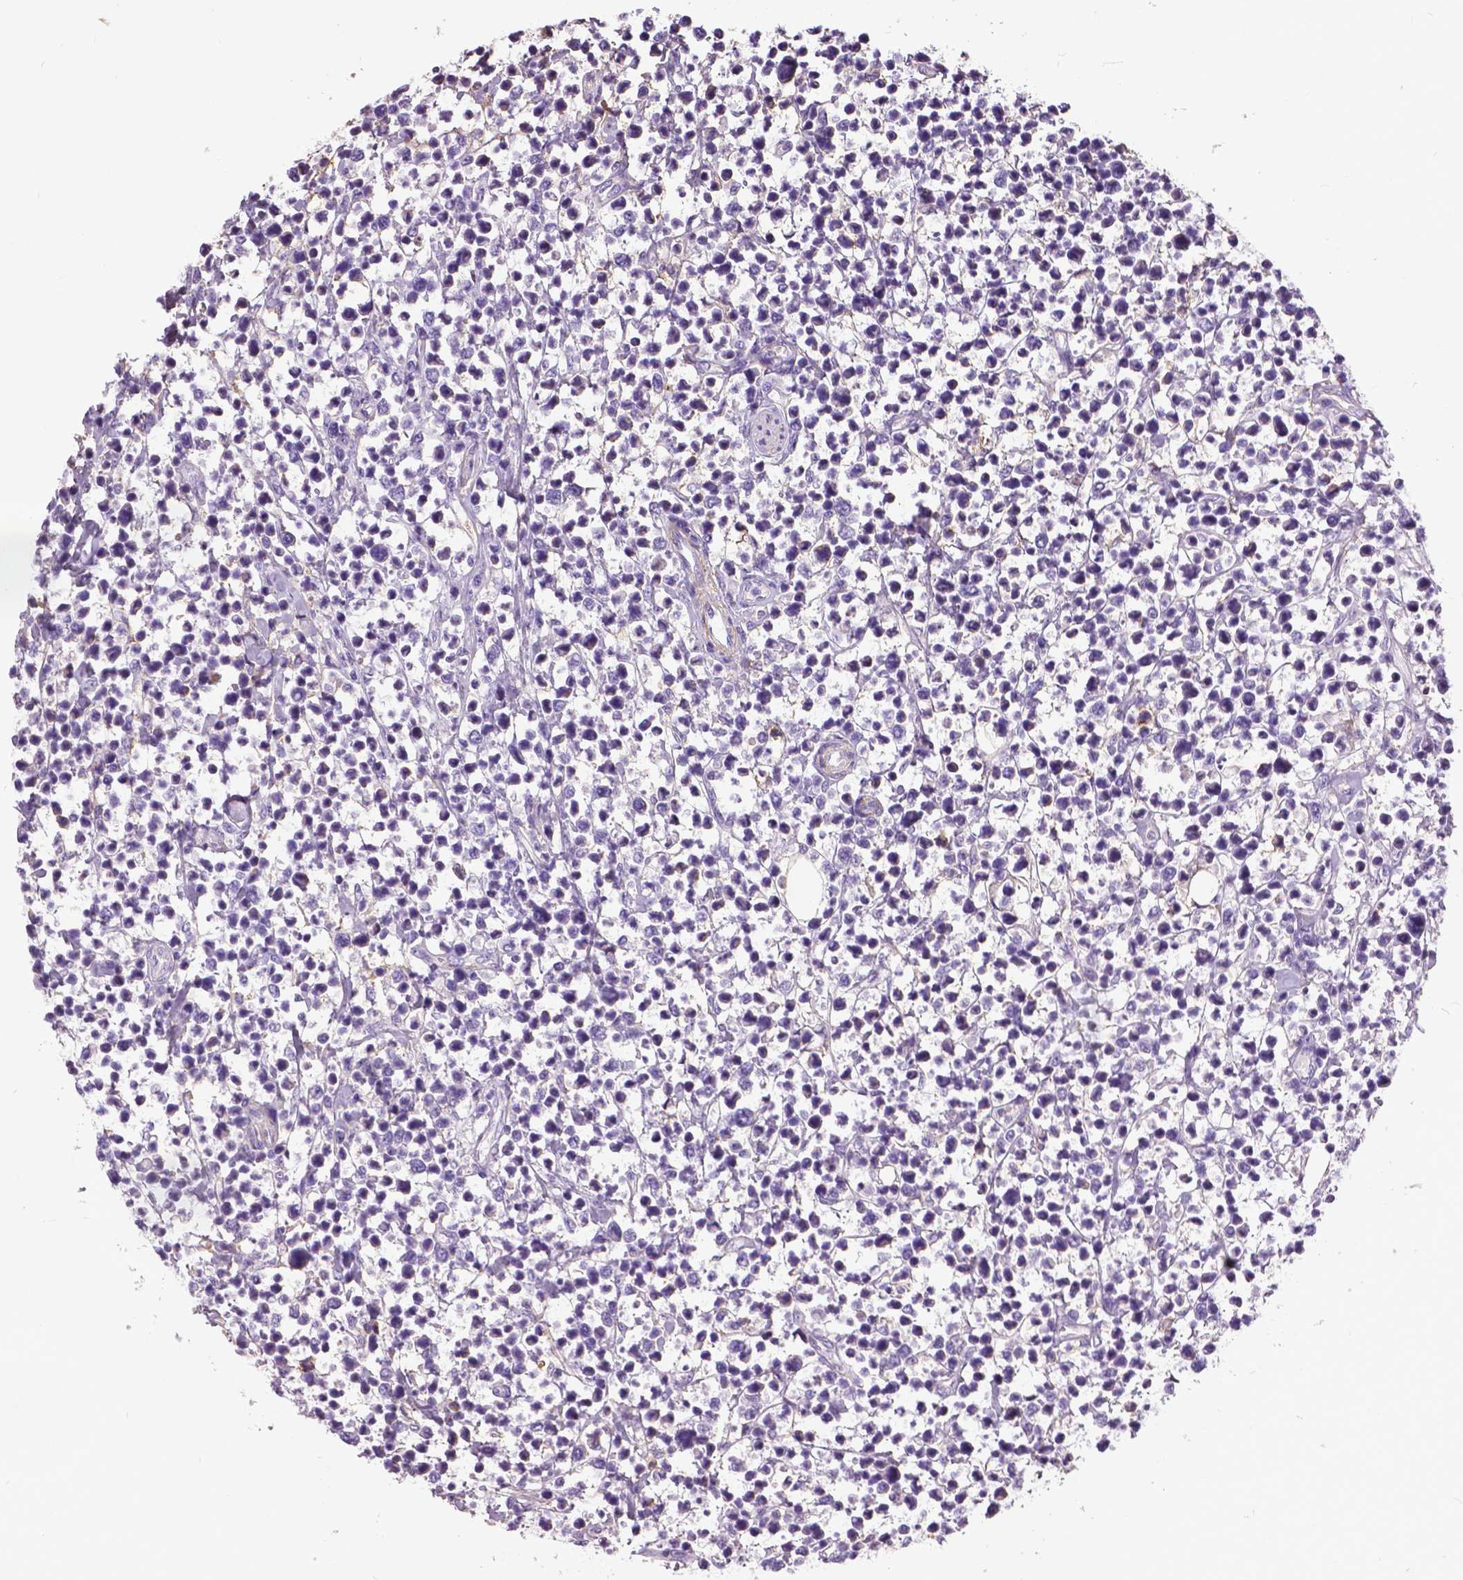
{"staining": {"intensity": "negative", "quantity": "none", "location": "none"}, "tissue": "lymphoma", "cell_type": "Tumor cells", "image_type": "cancer", "snomed": [{"axis": "morphology", "description": "Malignant lymphoma, non-Hodgkin's type, High grade"}, {"axis": "topography", "description": "Soft tissue"}], "caption": "Lymphoma was stained to show a protein in brown. There is no significant staining in tumor cells. (DAB (3,3'-diaminobenzidine) immunohistochemistry visualized using brightfield microscopy, high magnification).", "gene": "ANXA13", "patient": {"sex": "female", "age": 56}}